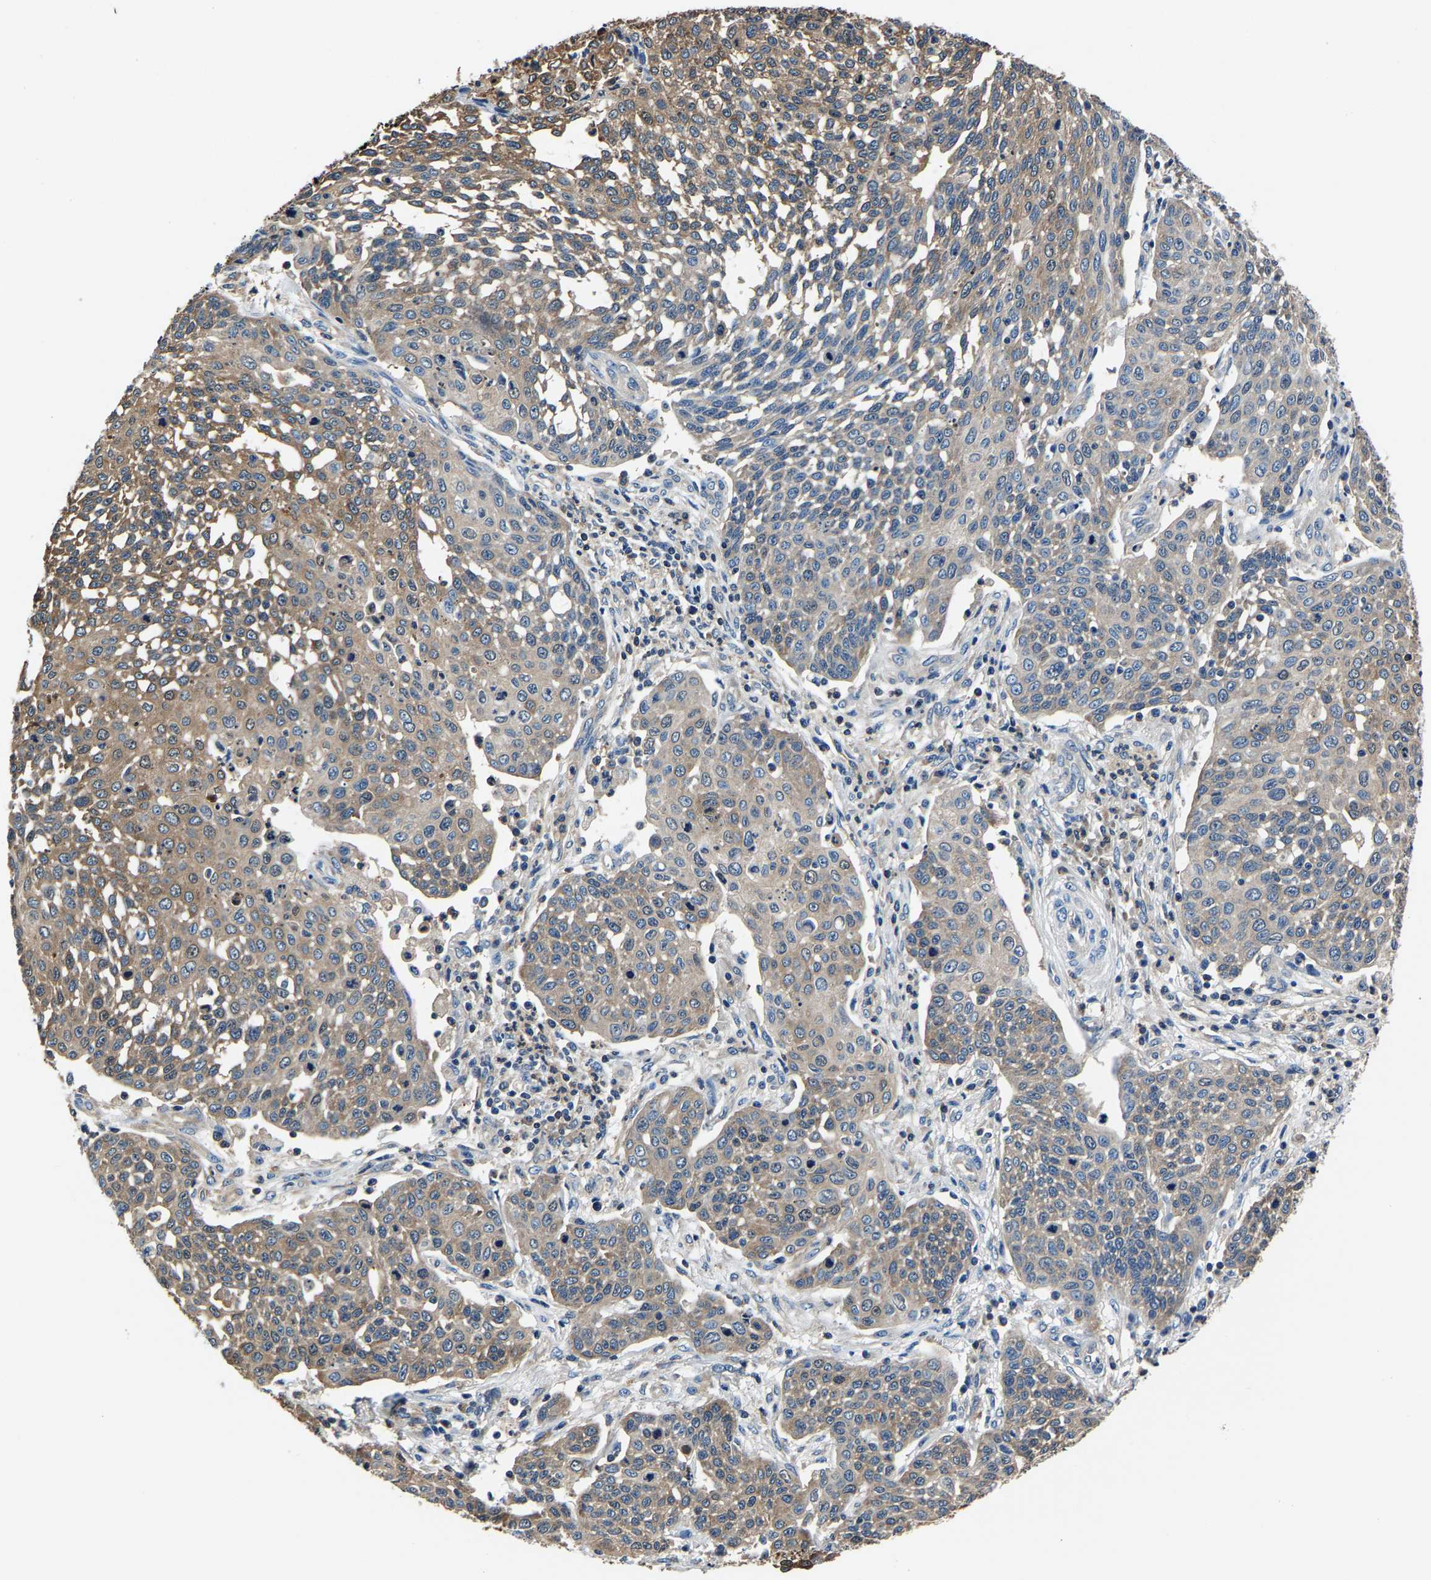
{"staining": {"intensity": "moderate", "quantity": ">75%", "location": "cytoplasmic/membranous"}, "tissue": "cervical cancer", "cell_type": "Tumor cells", "image_type": "cancer", "snomed": [{"axis": "morphology", "description": "Squamous cell carcinoma, NOS"}, {"axis": "topography", "description": "Cervix"}], "caption": "Human squamous cell carcinoma (cervical) stained for a protein (brown) shows moderate cytoplasmic/membranous positive expression in approximately >75% of tumor cells.", "gene": "ALDOB", "patient": {"sex": "female", "age": 34}}